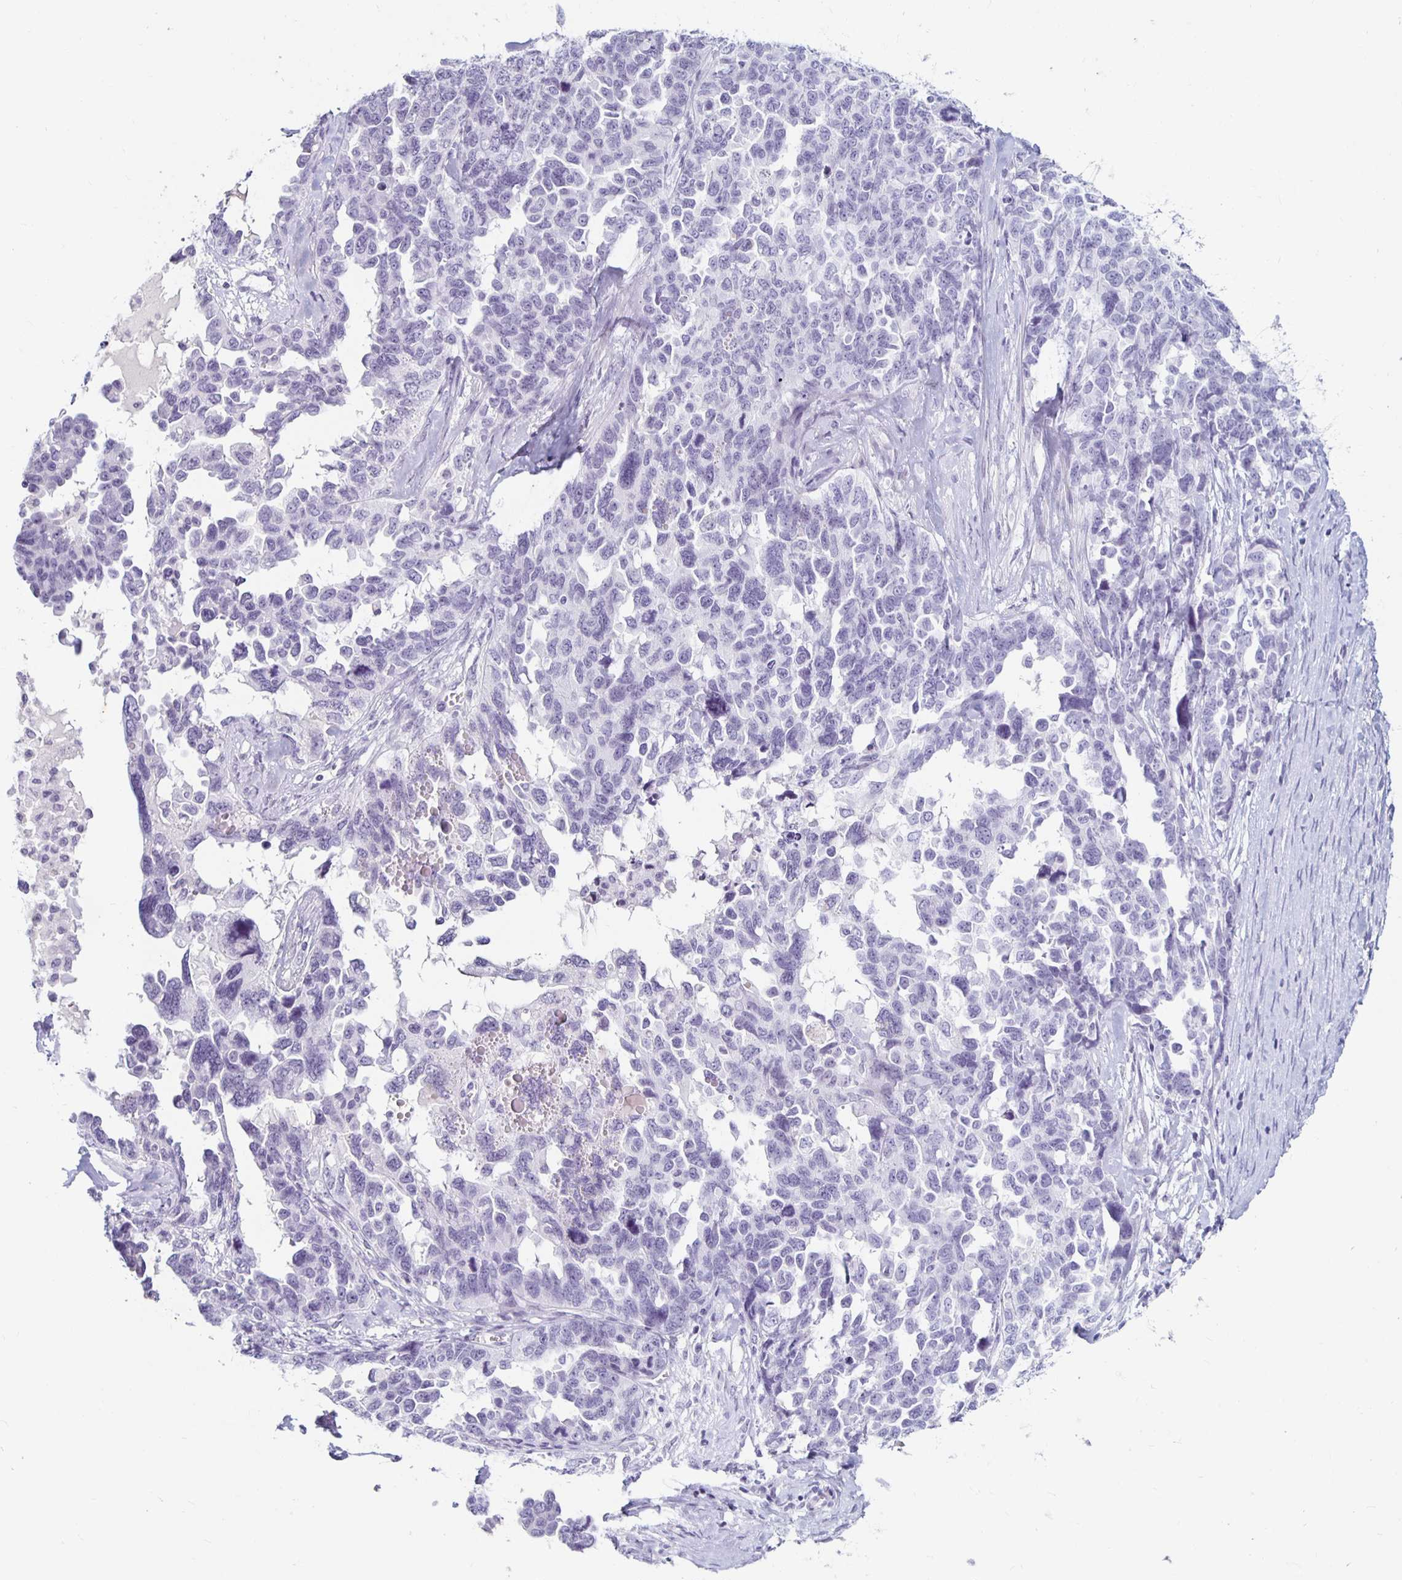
{"staining": {"intensity": "negative", "quantity": "none", "location": "none"}, "tissue": "ovarian cancer", "cell_type": "Tumor cells", "image_type": "cancer", "snomed": [{"axis": "morphology", "description": "Cystadenocarcinoma, serous, NOS"}, {"axis": "topography", "description": "Ovary"}], "caption": "Micrograph shows no significant protein expression in tumor cells of ovarian cancer (serous cystadenocarcinoma).", "gene": "KCNQ2", "patient": {"sex": "female", "age": 69}}